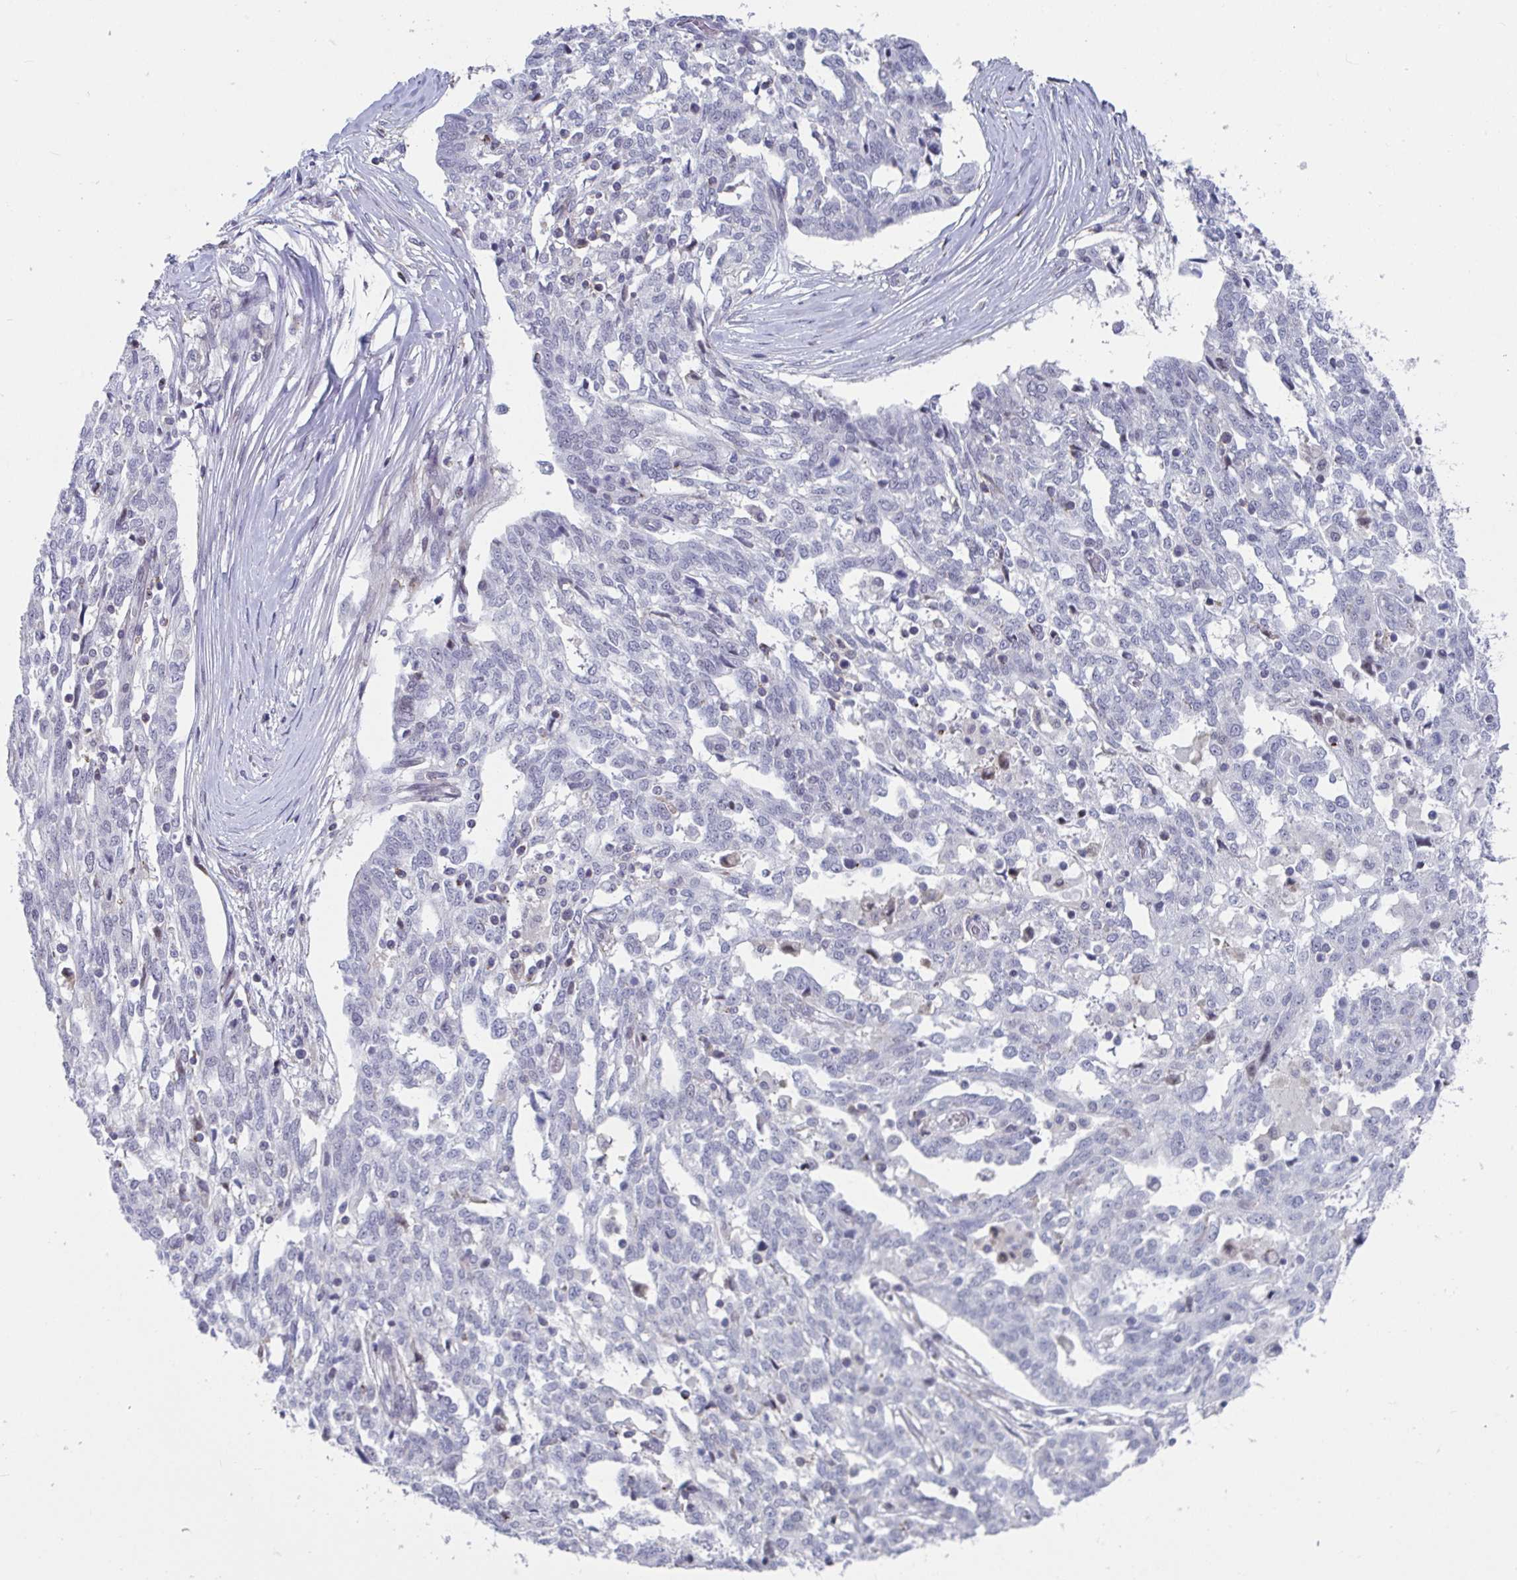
{"staining": {"intensity": "negative", "quantity": "none", "location": "none"}, "tissue": "ovarian cancer", "cell_type": "Tumor cells", "image_type": "cancer", "snomed": [{"axis": "morphology", "description": "Cystadenocarcinoma, serous, NOS"}, {"axis": "topography", "description": "Ovary"}], "caption": "Protein analysis of ovarian cancer (serous cystadenocarcinoma) shows no significant expression in tumor cells. (Brightfield microscopy of DAB immunohistochemistry at high magnification).", "gene": "WDR72", "patient": {"sex": "female", "age": 67}}